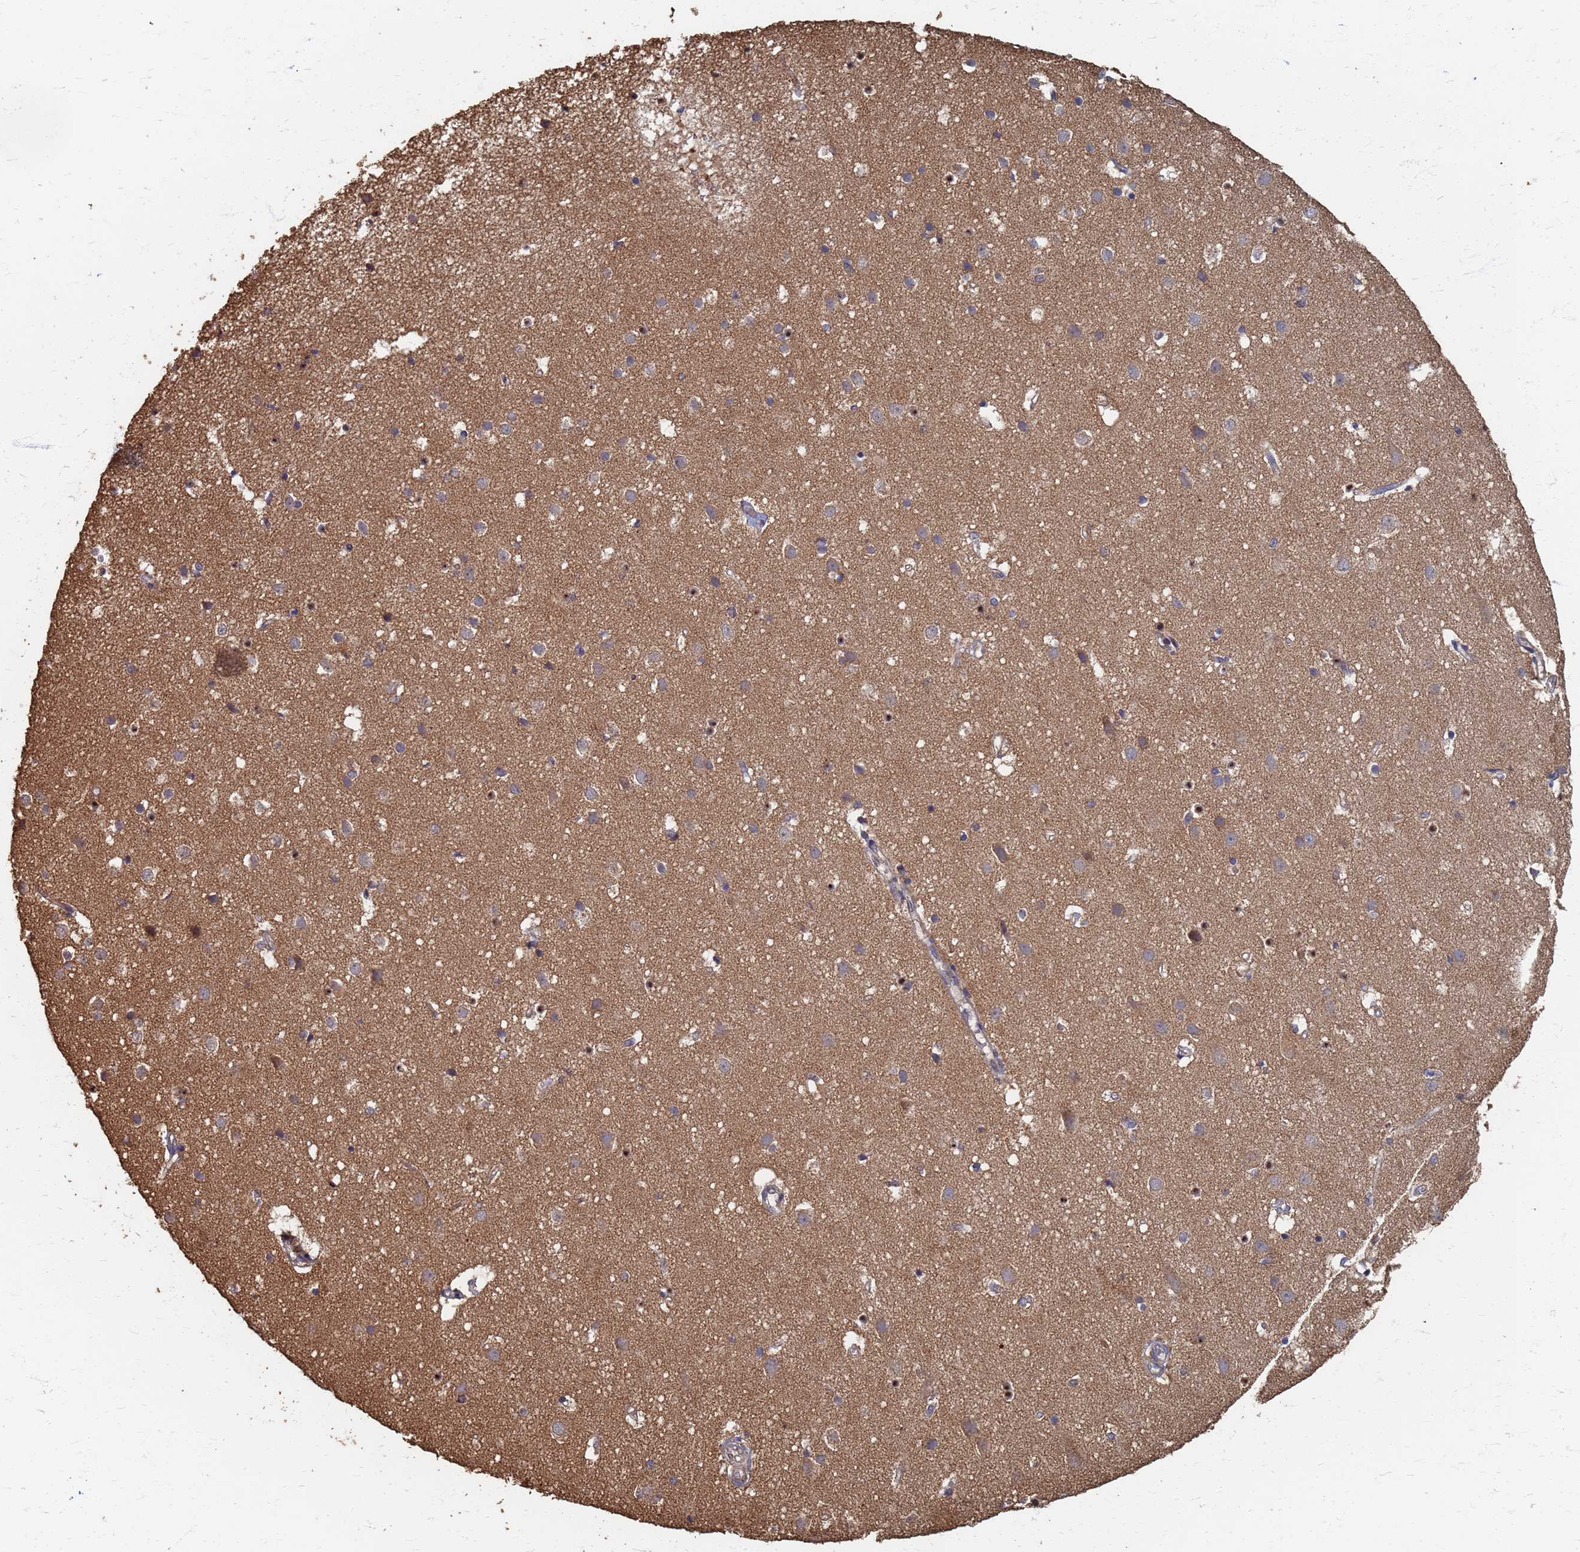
{"staining": {"intensity": "moderate", "quantity": "<25%", "location": "cytoplasmic/membranous"}, "tissue": "cerebral cortex", "cell_type": "Endothelial cells", "image_type": "normal", "snomed": [{"axis": "morphology", "description": "Normal tissue, NOS"}, {"axis": "topography", "description": "Cerebral cortex"}], "caption": "Protein analysis of normal cerebral cortex demonstrates moderate cytoplasmic/membranous staining in approximately <25% of endothelial cells.", "gene": "DPH5", "patient": {"sex": "male", "age": 54}}